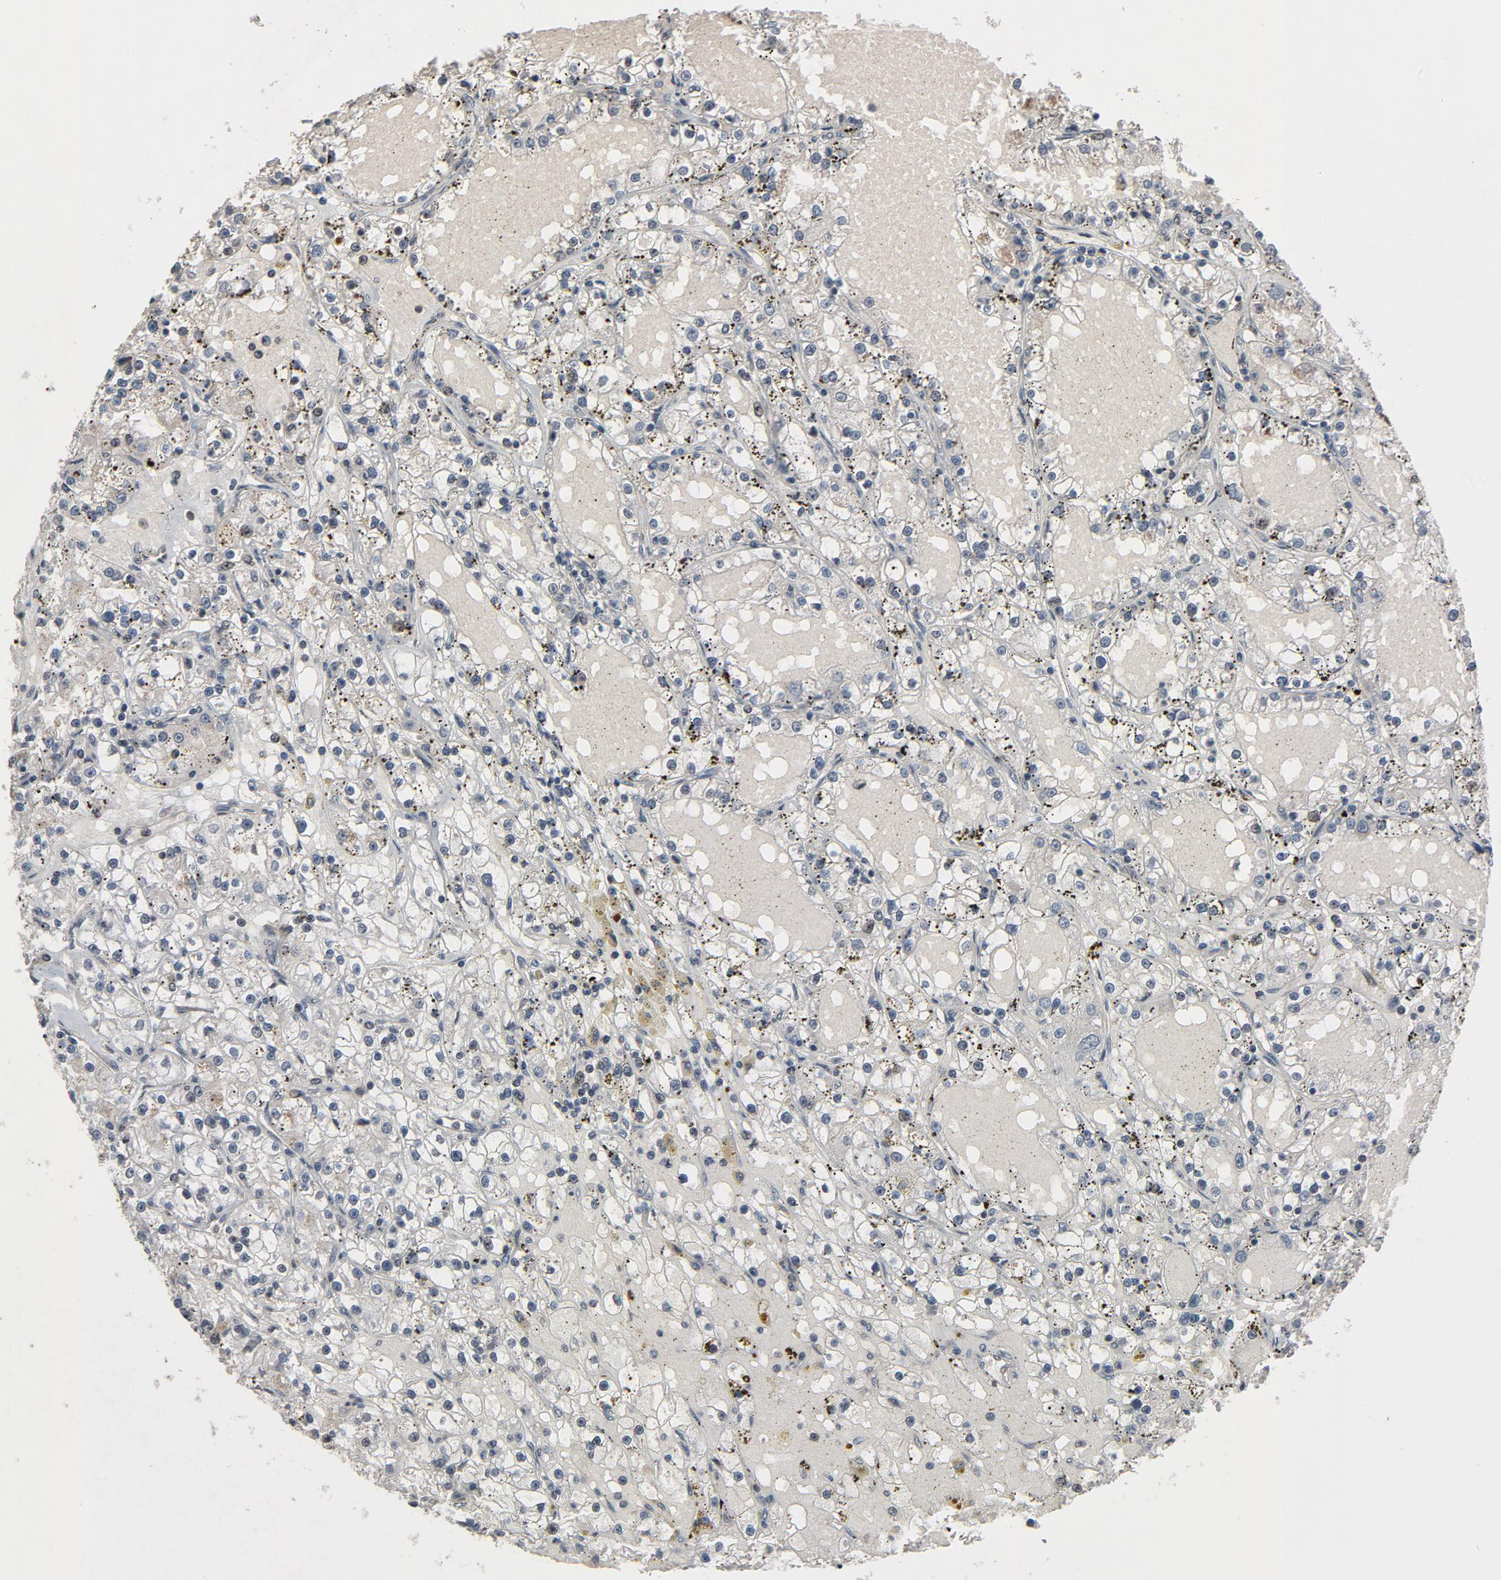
{"staining": {"intensity": "weak", "quantity": "25%-75%", "location": "cytoplasmic/membranous,nuclear"}, "tissue": "renal cancer", "cell_type": "Tumor cells", "image_type": "cancer", "snomed": [{"axis": "morphology", "description": "Adenocarcinoma, NOS"}, {"axis": "topography", "description": "Kidney"}], "caption": "Immunohistochemistry histopathology image of neoplastic tissue: renal adenocarcinoma stained using immunohistochemistry (IHC) exhibits low levels of weak protein expression localized specifically in the cytoplasmic/membranous and nuclear of tumor cells, appearing as a cytoplasmic/membranous and nuclear brown color.", "gene": "POM121", "patient": {"sex": "male", "age": 56}}